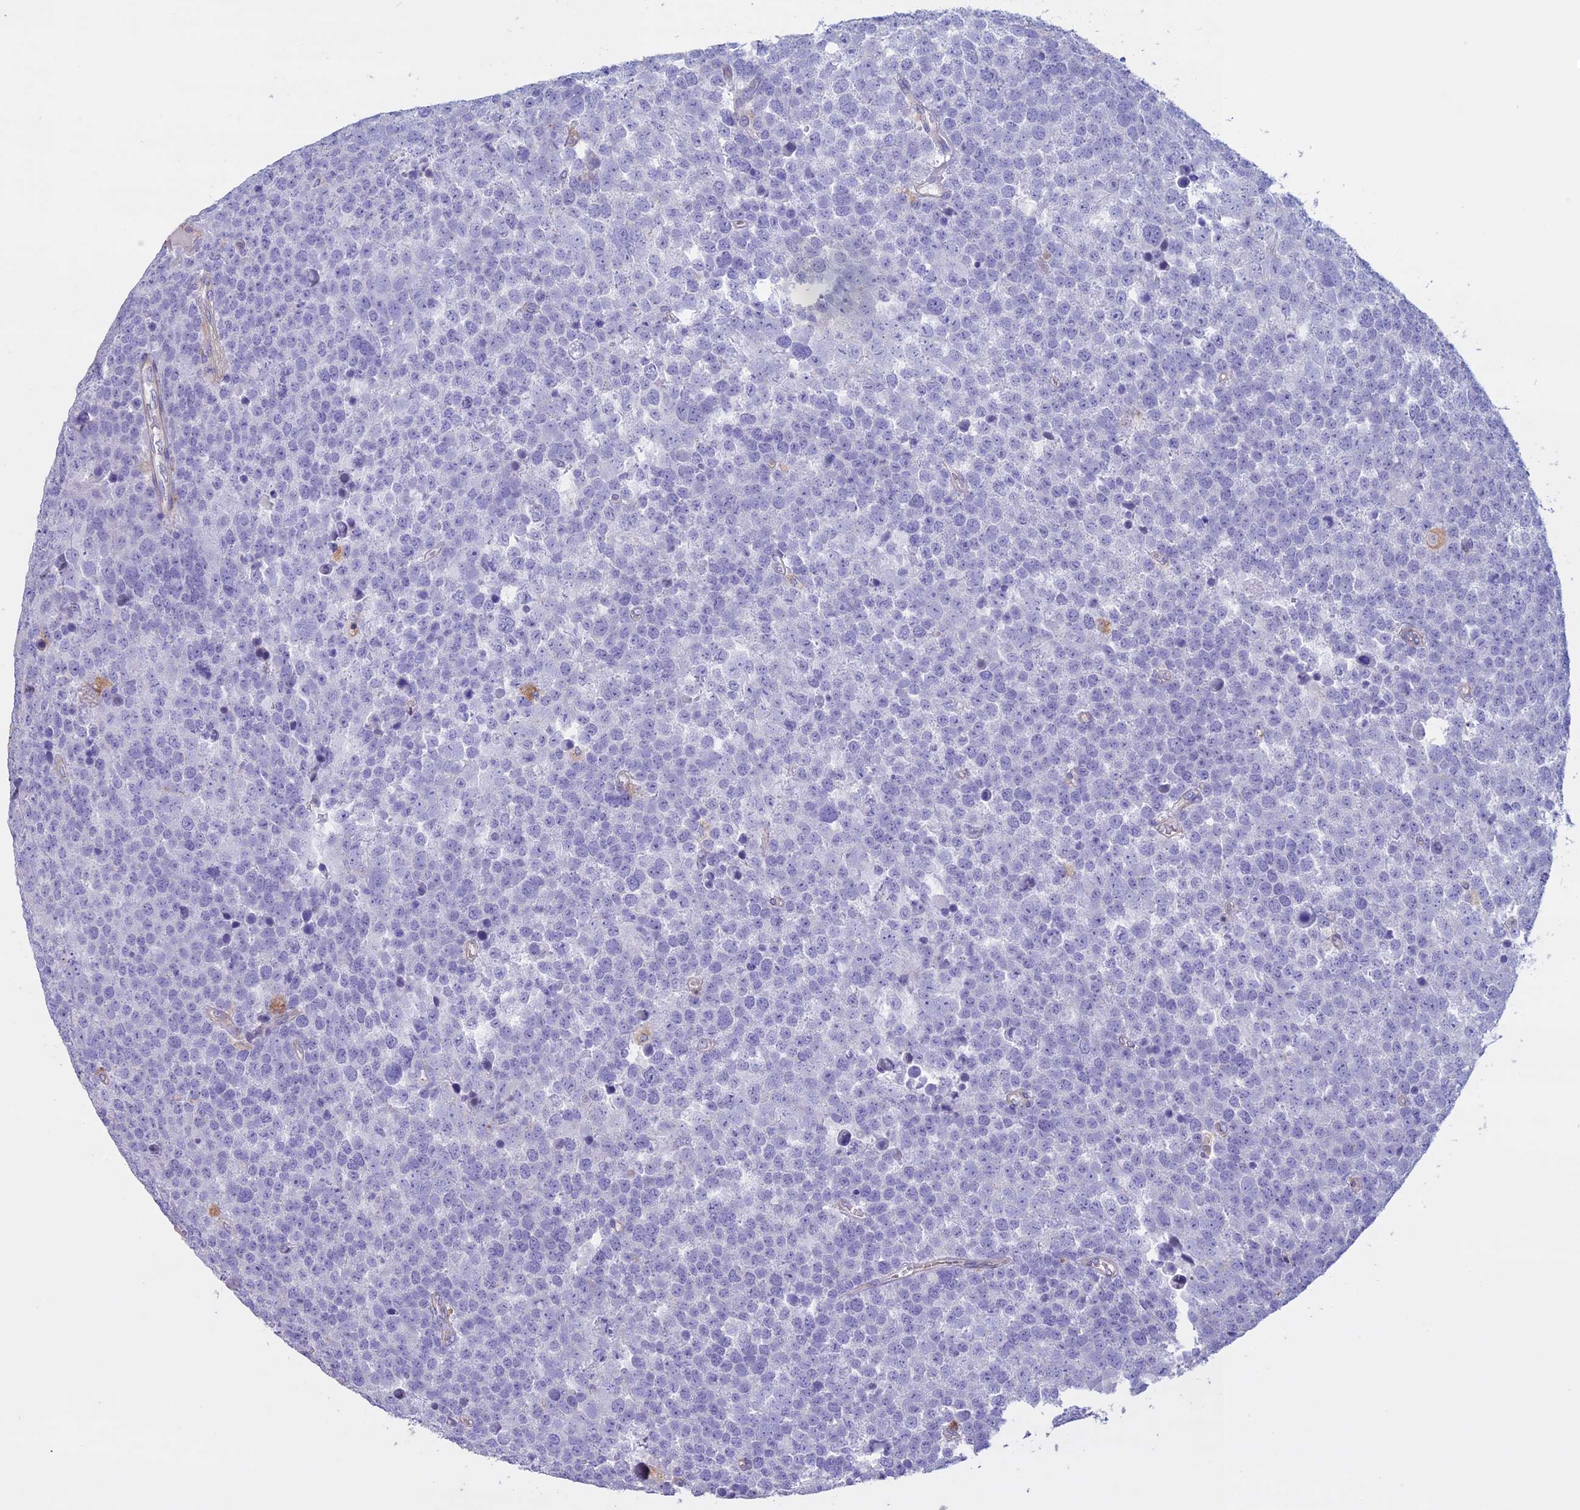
{"staining": {"intensity": "negative", "quantity": "none", "location": "none"}, "tissue": "testis cancer", "cell_type": "Tumor cells", "image_type": "cancer", "snomed": [{"axis": "morphology", "description": "Seminoma, NOS"}, {"axis": "topography", "description": "Testis"}], "caption": "Photomicrograph shows no significant protein expression in tumor cells of testis seminoma. The staining is performed using DAB (3,3'-diaminobenzidine) brown chromogen with nuclei counter-stained in using hematoxylin.", "gene": "CCDC148", "patient": {"sex": "male", "age": 71}}